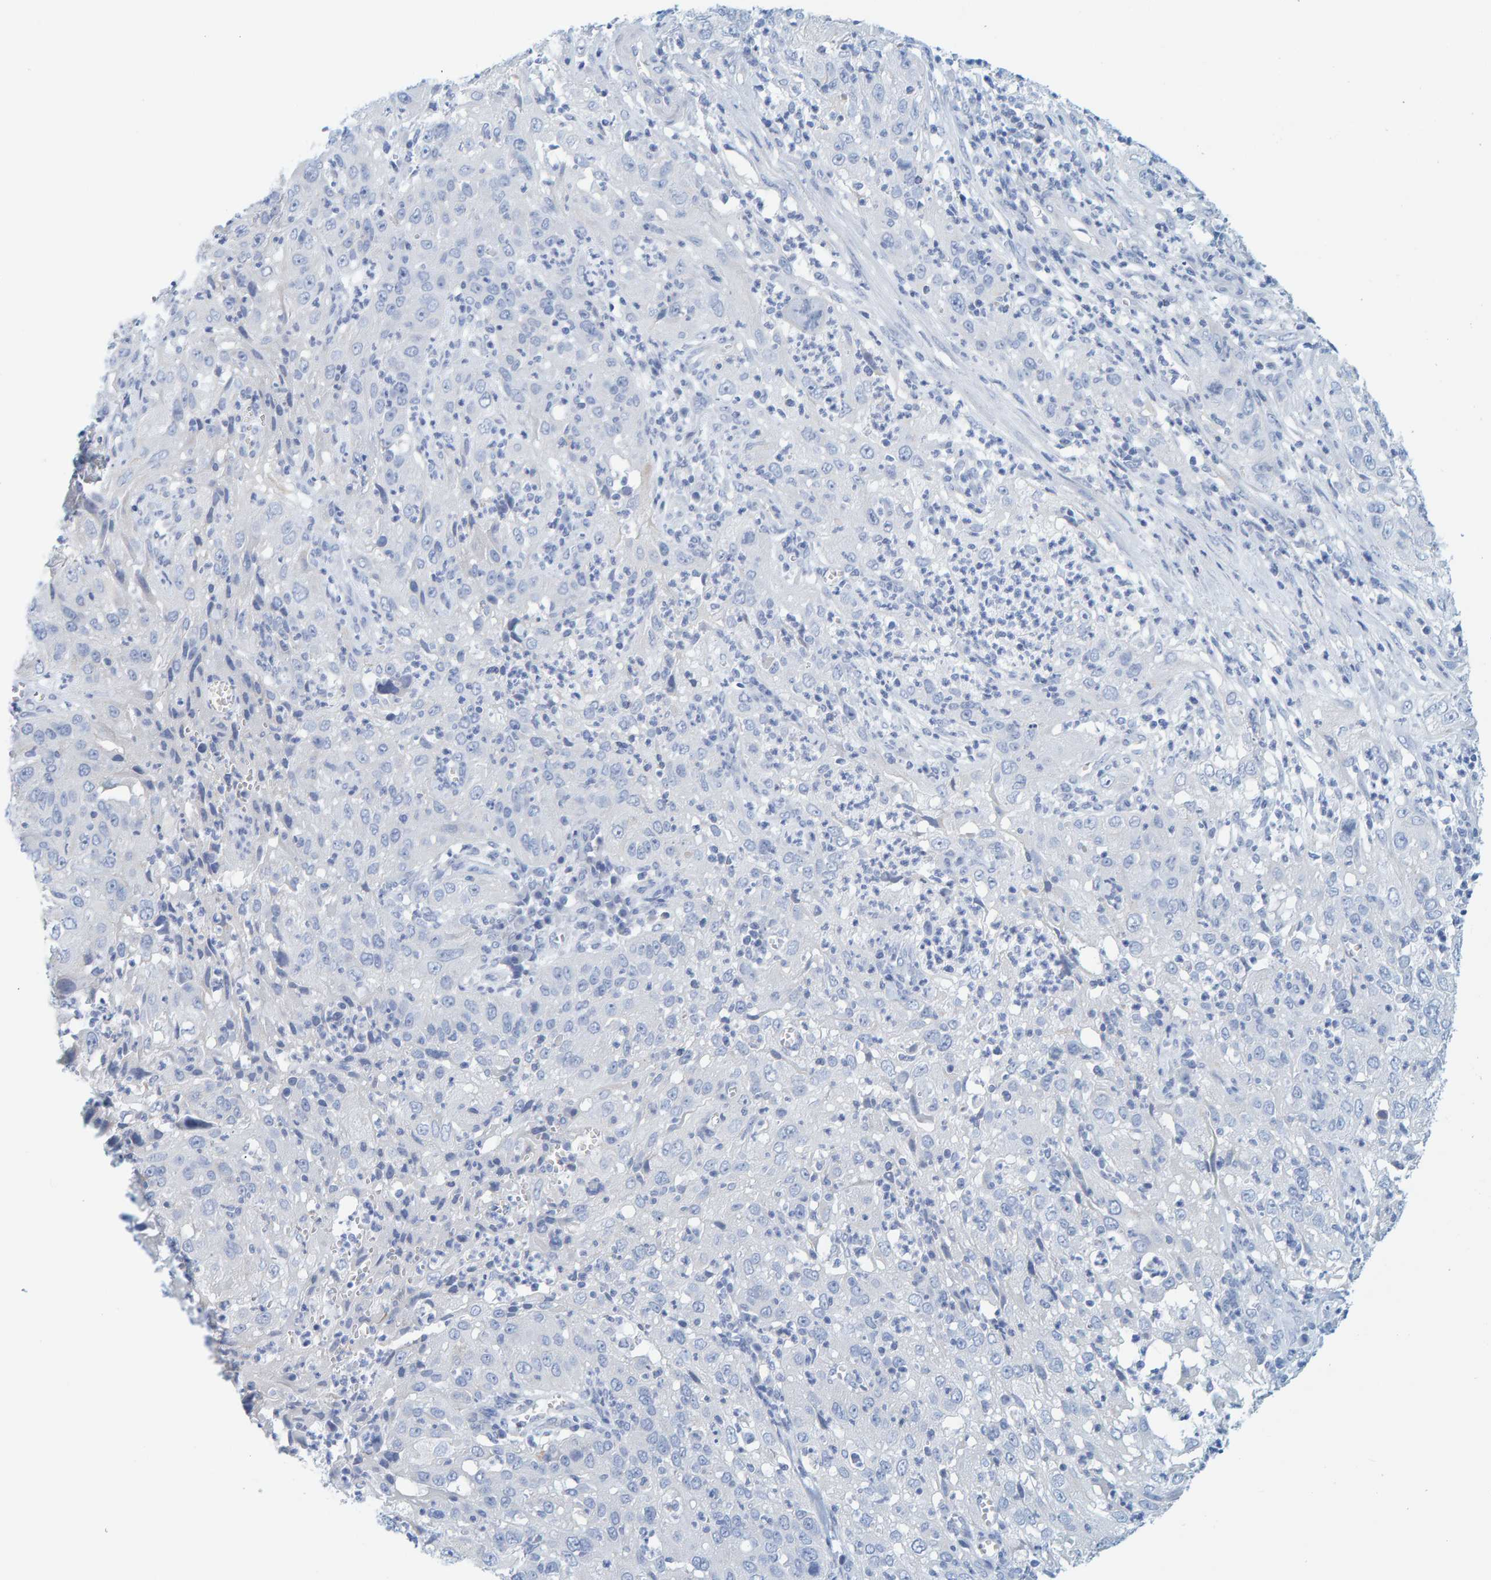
{"staining": {"intensity": "negative", "quantity": "none", "location": "none"}, "tissue": "cervical cancer", "cell_type": "Tumor cells", "image_type": "cancer", "snomed": [{"axis": "morphology", "description": "Squamous cell carcinoma, NOS"}, {"axis": "topography", "description": "Cervix"}], "caption": "Cervical squamous cell carcinoma stained for a protein using IHC shows no positivity tumor cells.", "gene": "KLHL11", "patient": {"sex": "female", "age": 32}}